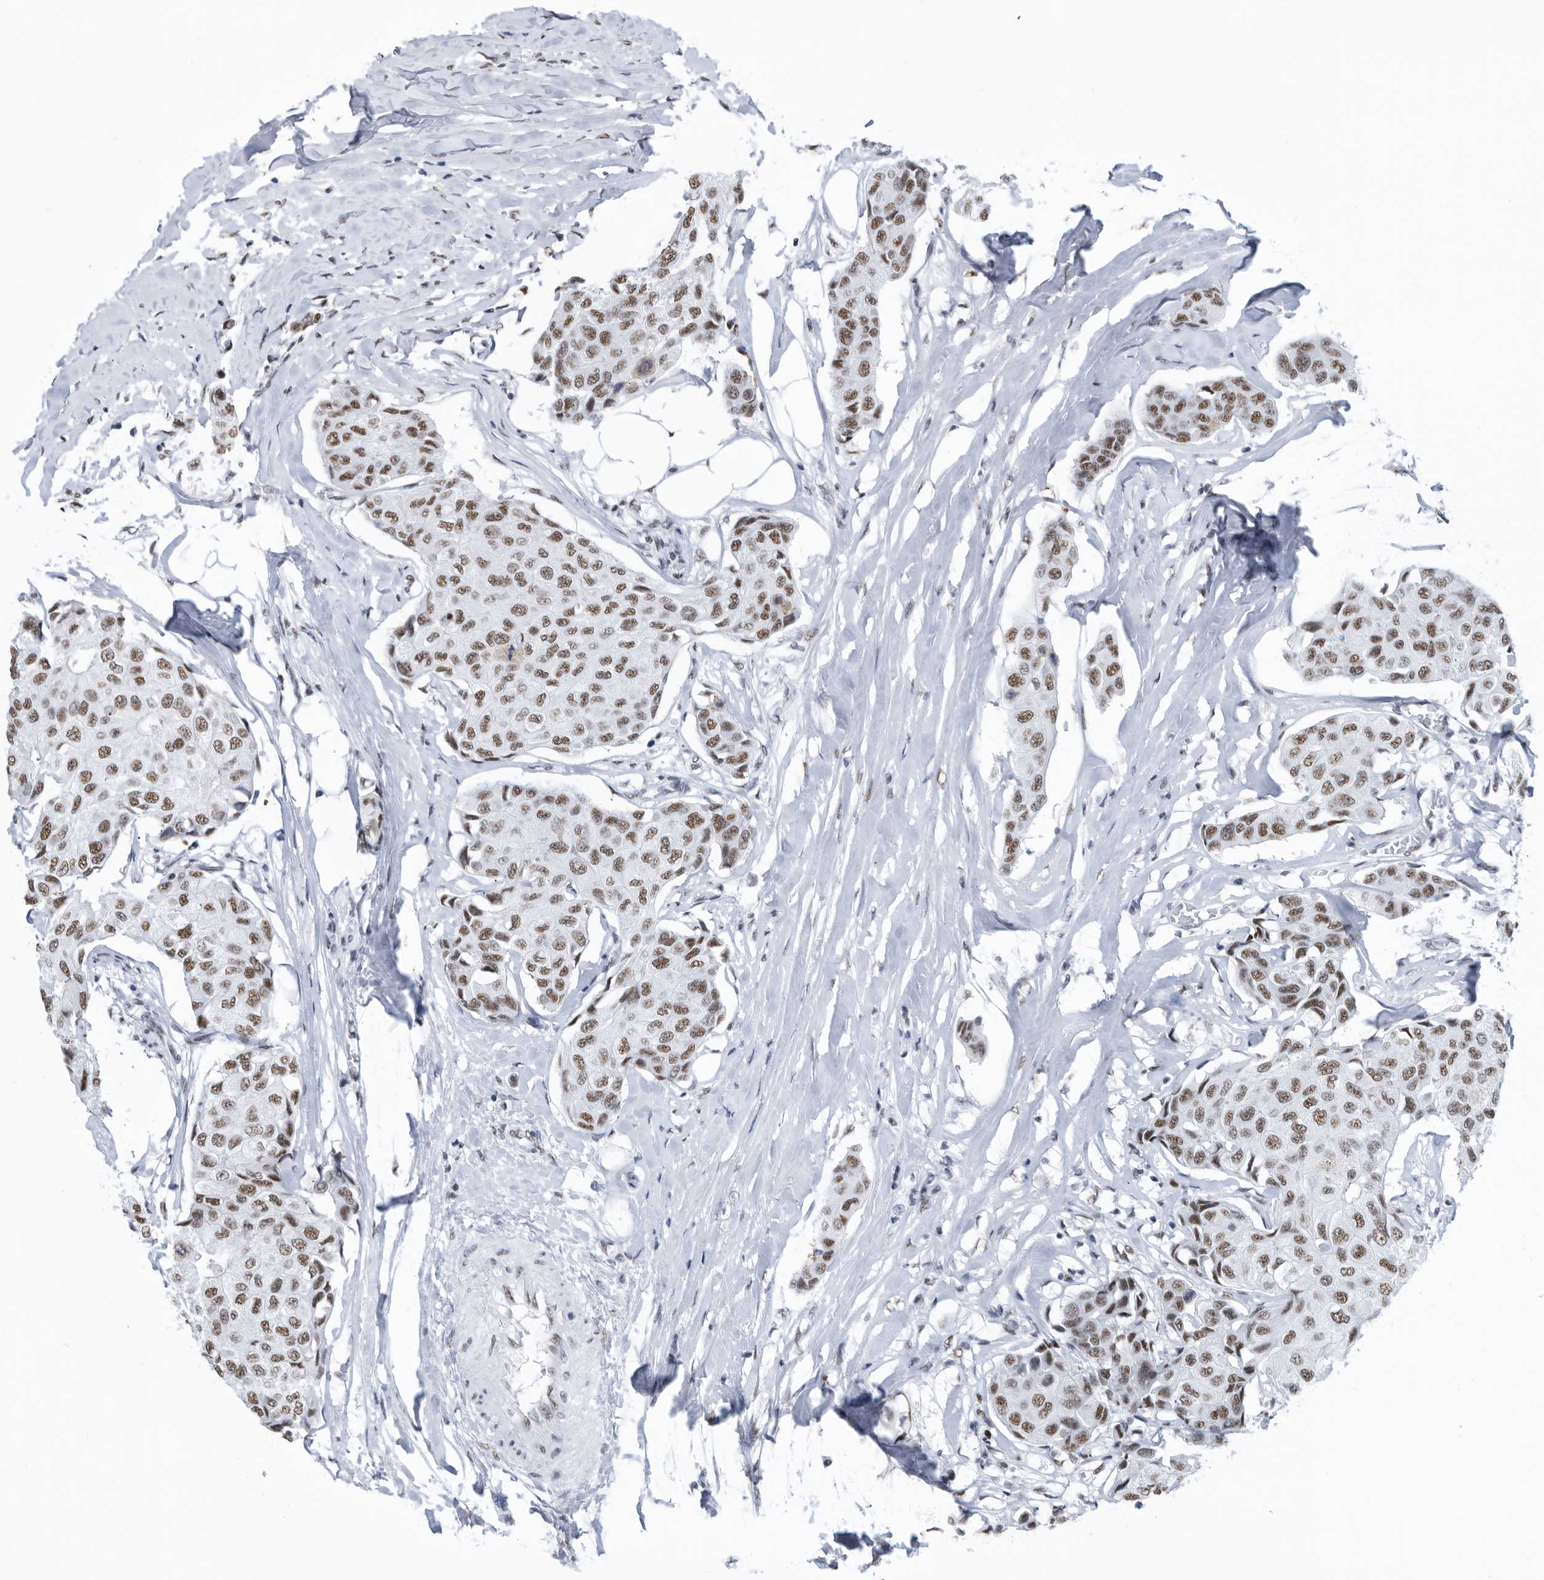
{"staining": {"intensity": "moderate", "quantity": ">75%", "location": "nuclear"}, "tissue": "breast cancer", "cell_type": "Tumor cells", "image_type": "cancer", "snomed": [{"axis": "morphology", "description": "Duct carcinoma"}, {"axis": "topography", "description": "Breast"}], "caption": "Brown immunohistochemical staining in human breast intraductal carcinoma displays moderate nuclear positivity in approximately >75% of tumor cells.", "gene": "SF3A1", "patient": {"sex": "female", "age": 80}}